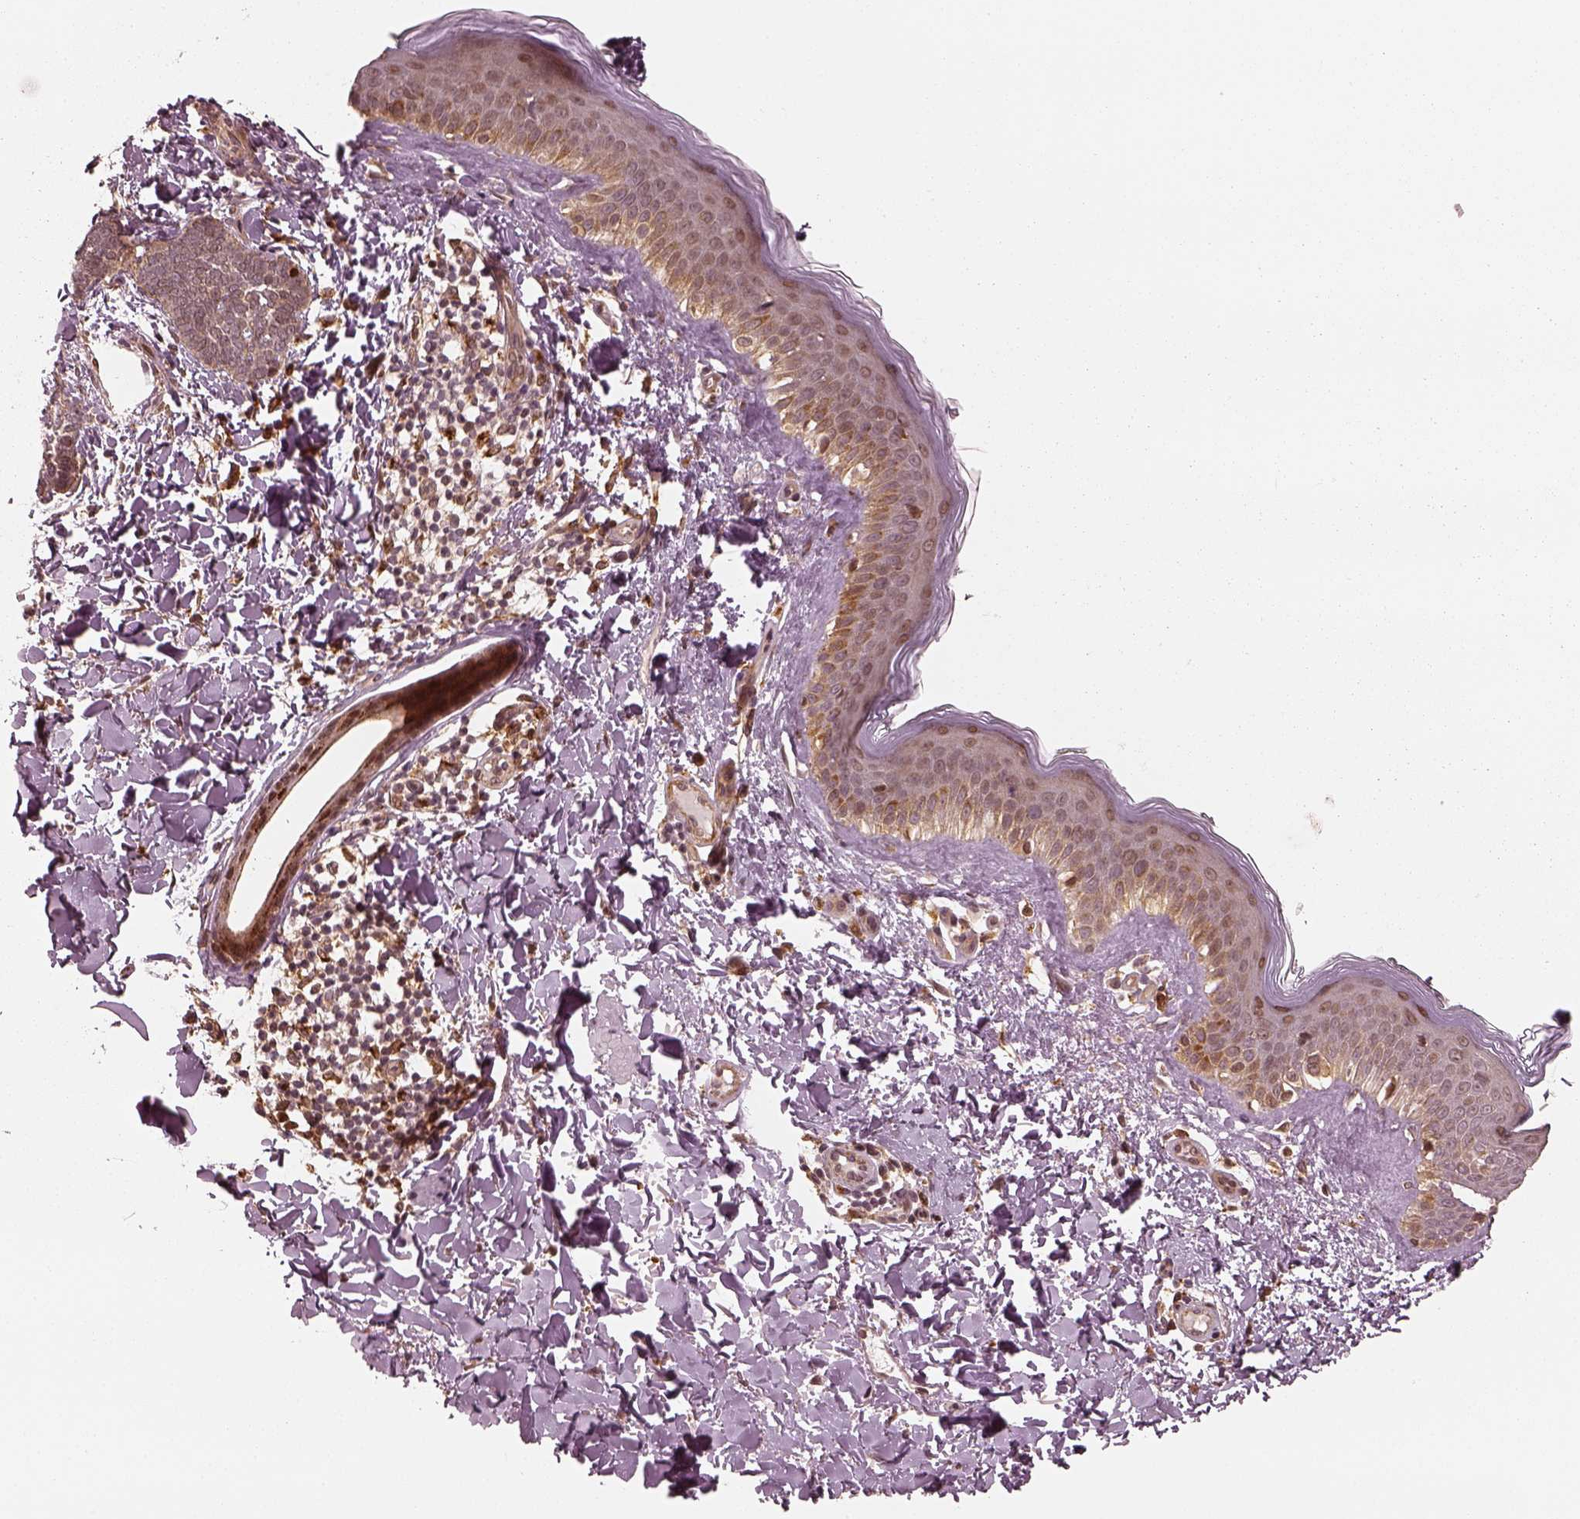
{"staining": {"intensity": "weak", "quantity": ">75%", "location": "cytoplasmic/membranous"}, "tissue": "skin cancer", "cell_type": "Tumor cells", "image_type": "cancer", "snomed": [{"axis": "morphology", "description": "Normal tissue, NOS"}, {"axis": "morphology", "description": "Basal cell carcinoma"}, {"axis": "topography", "description": "Skin"}], "caption": "Skin cancer stained with a protein marker reveals weak staining in tumor cells.", "gene": "SLC12A9", "patient": {"sex": "male", "age": 46}}